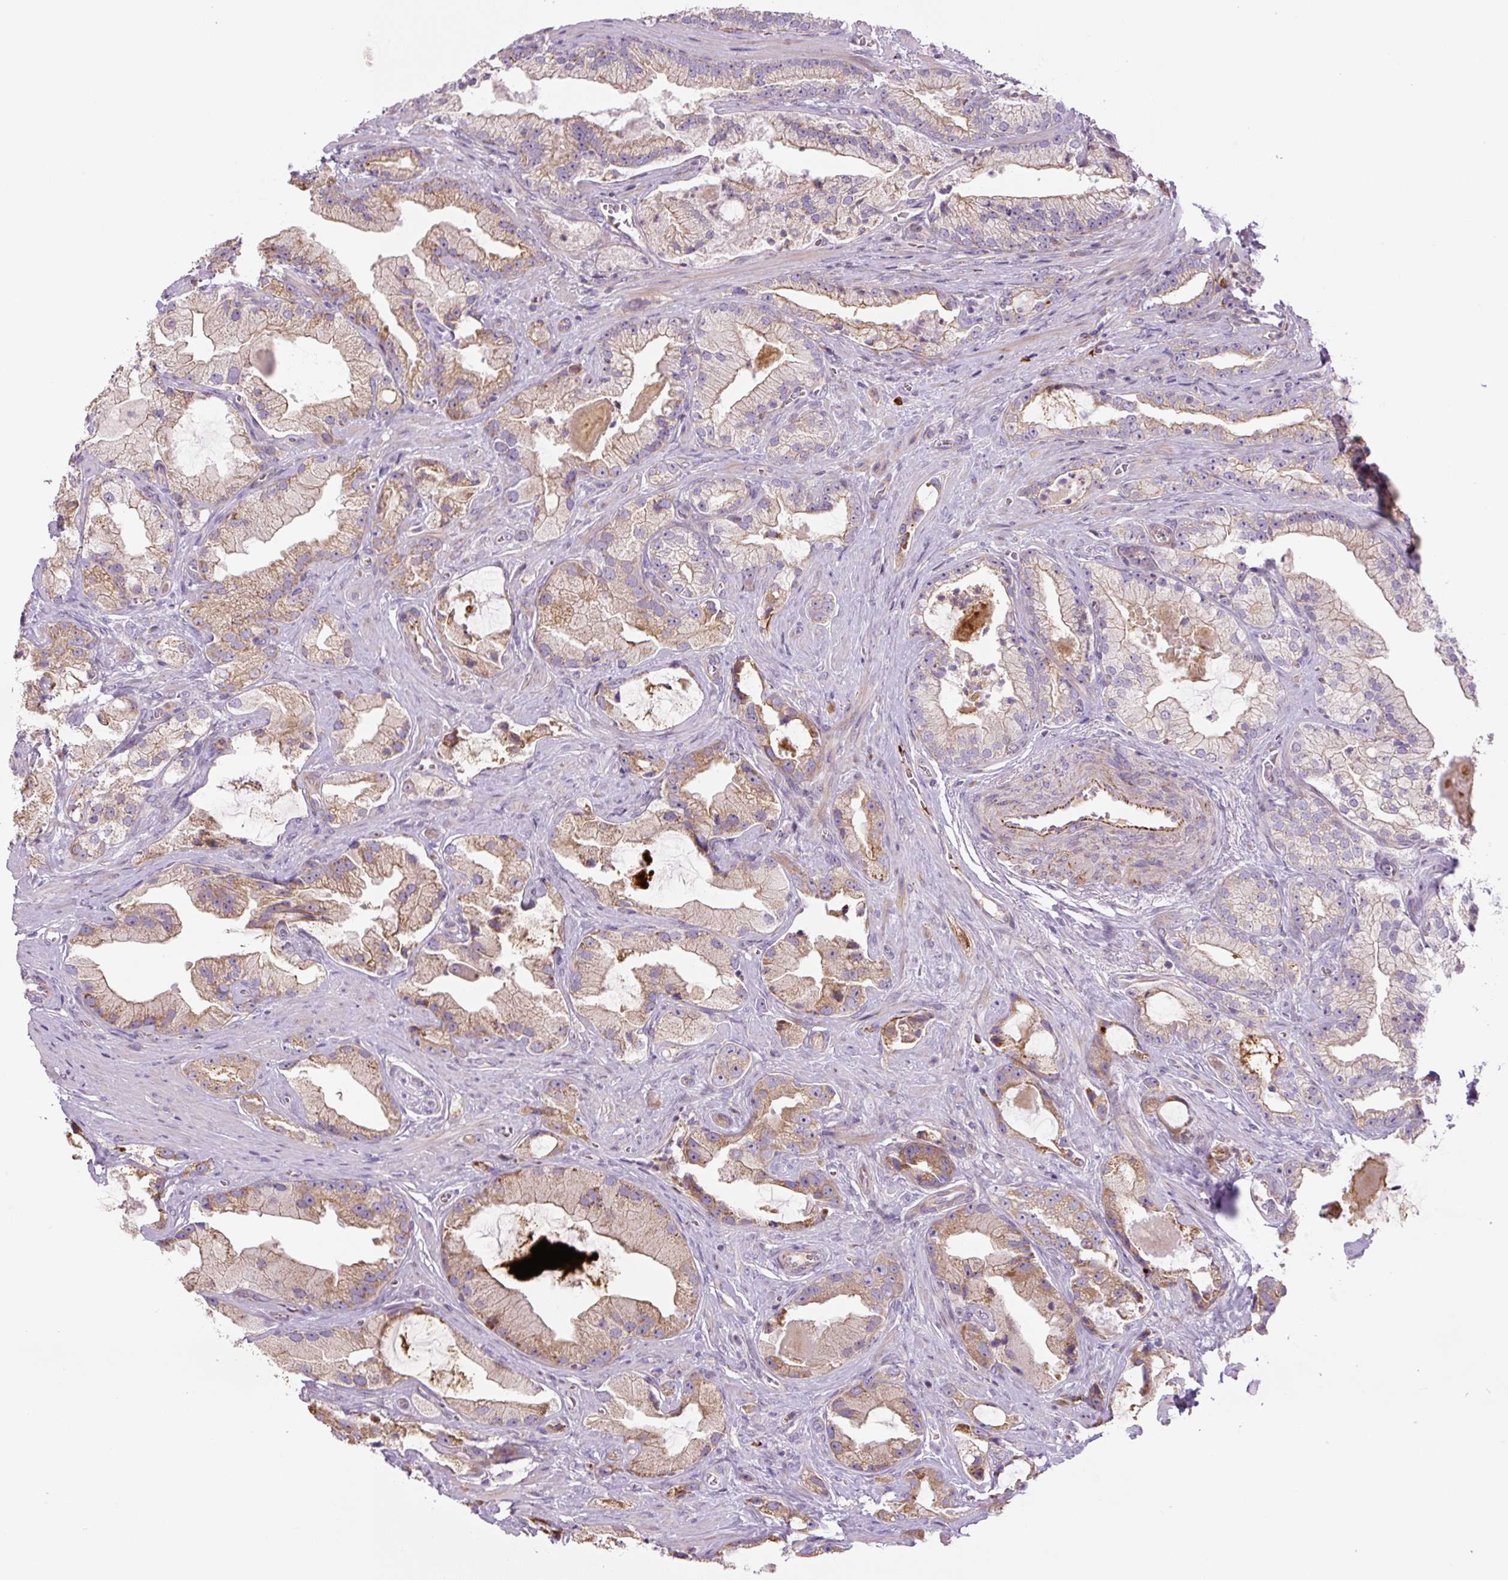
{"staining": {"intensity": "weak", "quantity": ">75%", "location": "cytoplasmic/membranous"}, "tissue": "prostate cancer", "cell_type": "Tumor cells", "image_type": "cancer", "snomed": [{"axis": "morphology", "description": "Adenocarcinoma, High grade"}, {"axis": "topography", "description": "Prostate"}], "caption": "An image of prostate cancer stained for a protein exhibits weak cytoplasmic/membranous brown staining in tumor cells.", "gene": "CCNI2", "patient": {"sex": "male", "age": 68}}